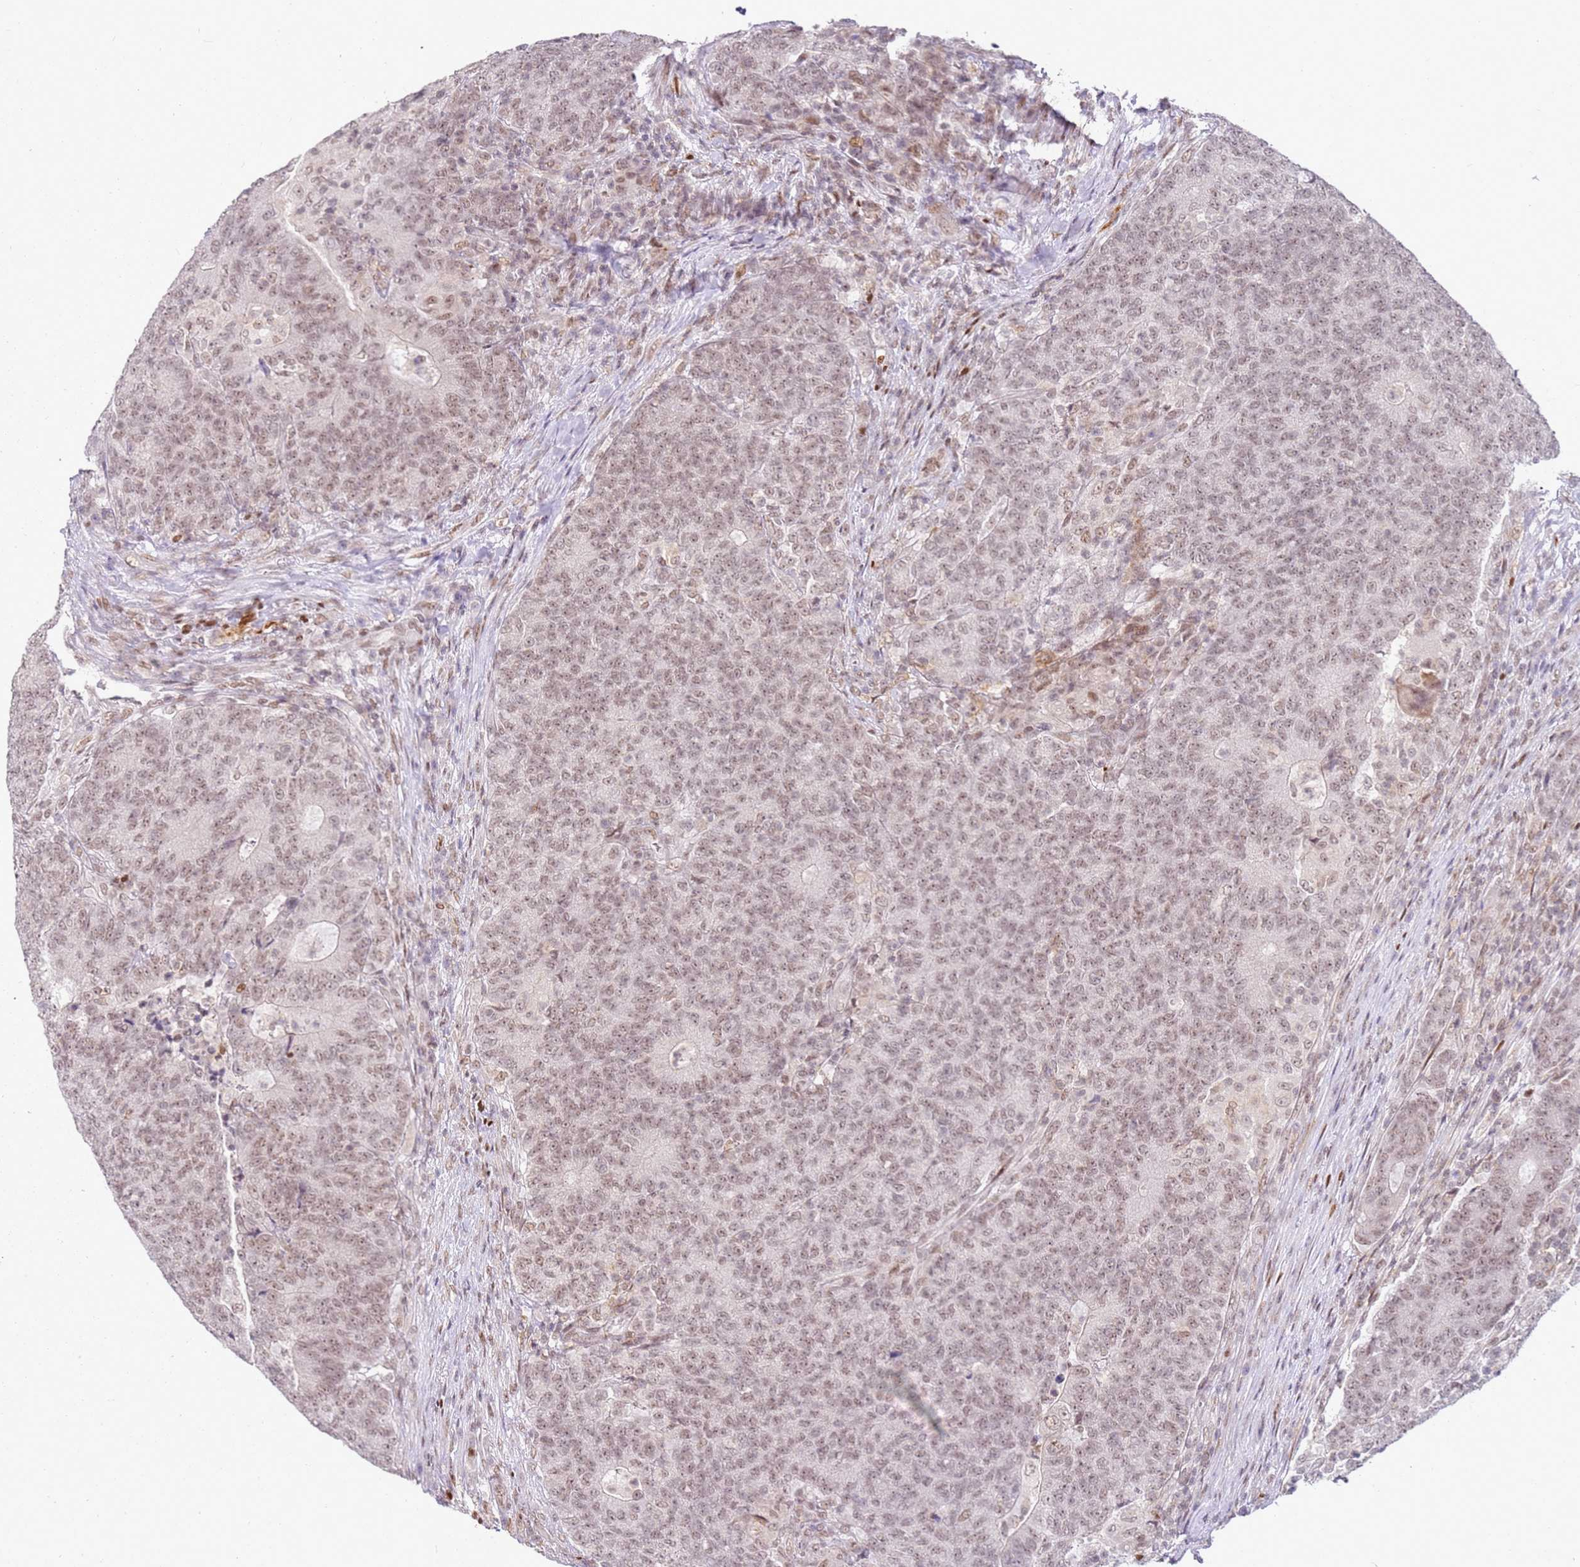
{"staining": {"intensity": "weak", "quantity": ">75%", "location": "nuclear"}, "tissue": "colorectal cancer", "cell_type": "Tumor cells", "image_type": "cancer", "snomed": [{"axis": "morphology", "description": "Adenocarcinoma, NOS"}, {"axis": "topography", "description": "Colon"}], "caption": "Colorectal cancer stained with a brown dye reveals weak nuclear positive positivity in about >75% of tumor cells.", "gene": "PHC2", "patient": {"sex": "female", "age": 75}}